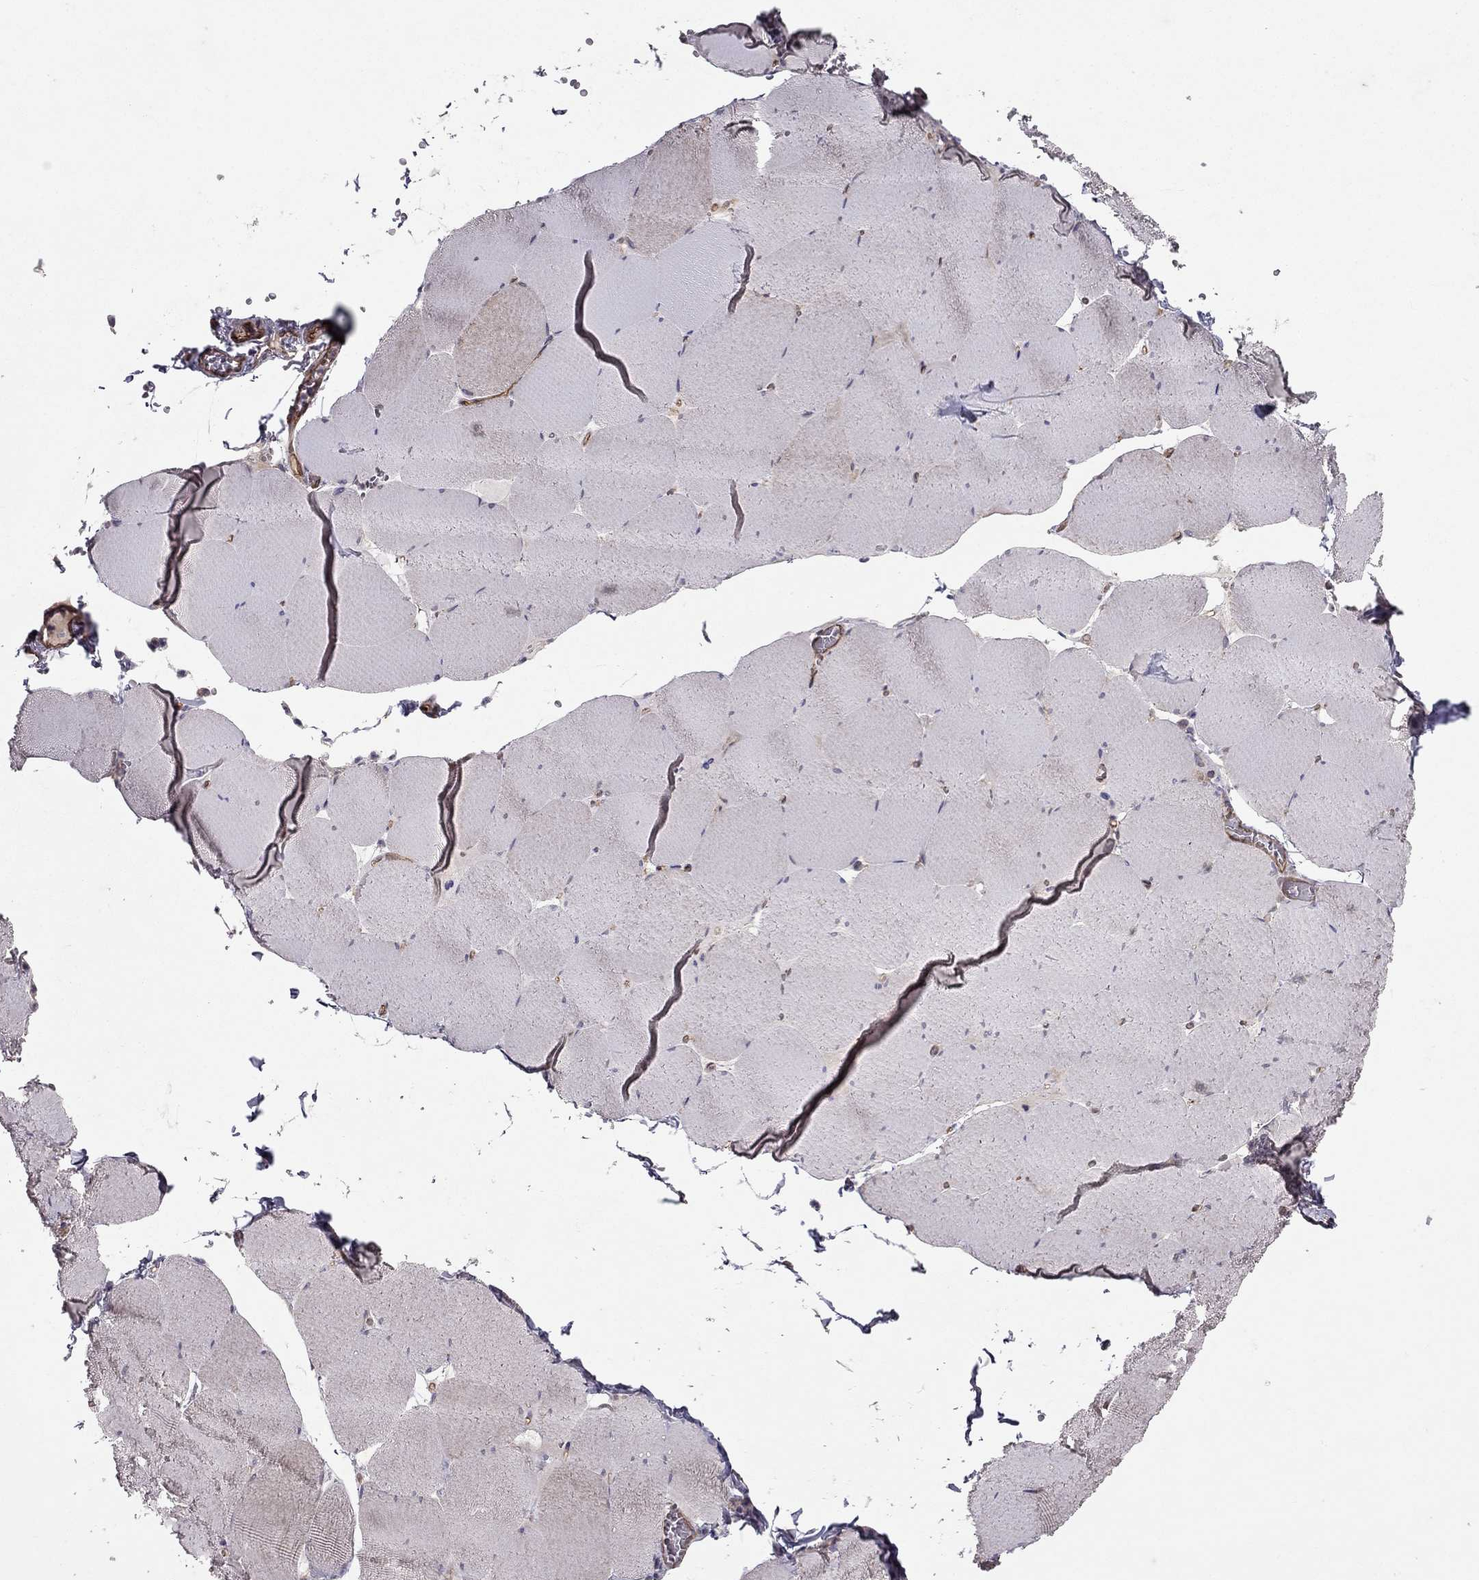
{"staining": {"intensity": "negative", "quantity": "none", "location": "none"}, "tissue": "skeletal muscle", "cell_type": "Myocytes", "image_type": "normal", "snomed": [{"axis": "morphology", "description": "Normal tissue, NOS"}, {"axis": "morphology", "description": "Malignant melanoma, Metastatic site"}, {"axis": "topography", "description": "Skeletal muscle"}], "caption": "DAB immunohistochemical staining of benign skeletal muscle shows no significant staining in myocytes.", "gene": "RASIP1", "patient": {"sex": "male", "age": 50}}